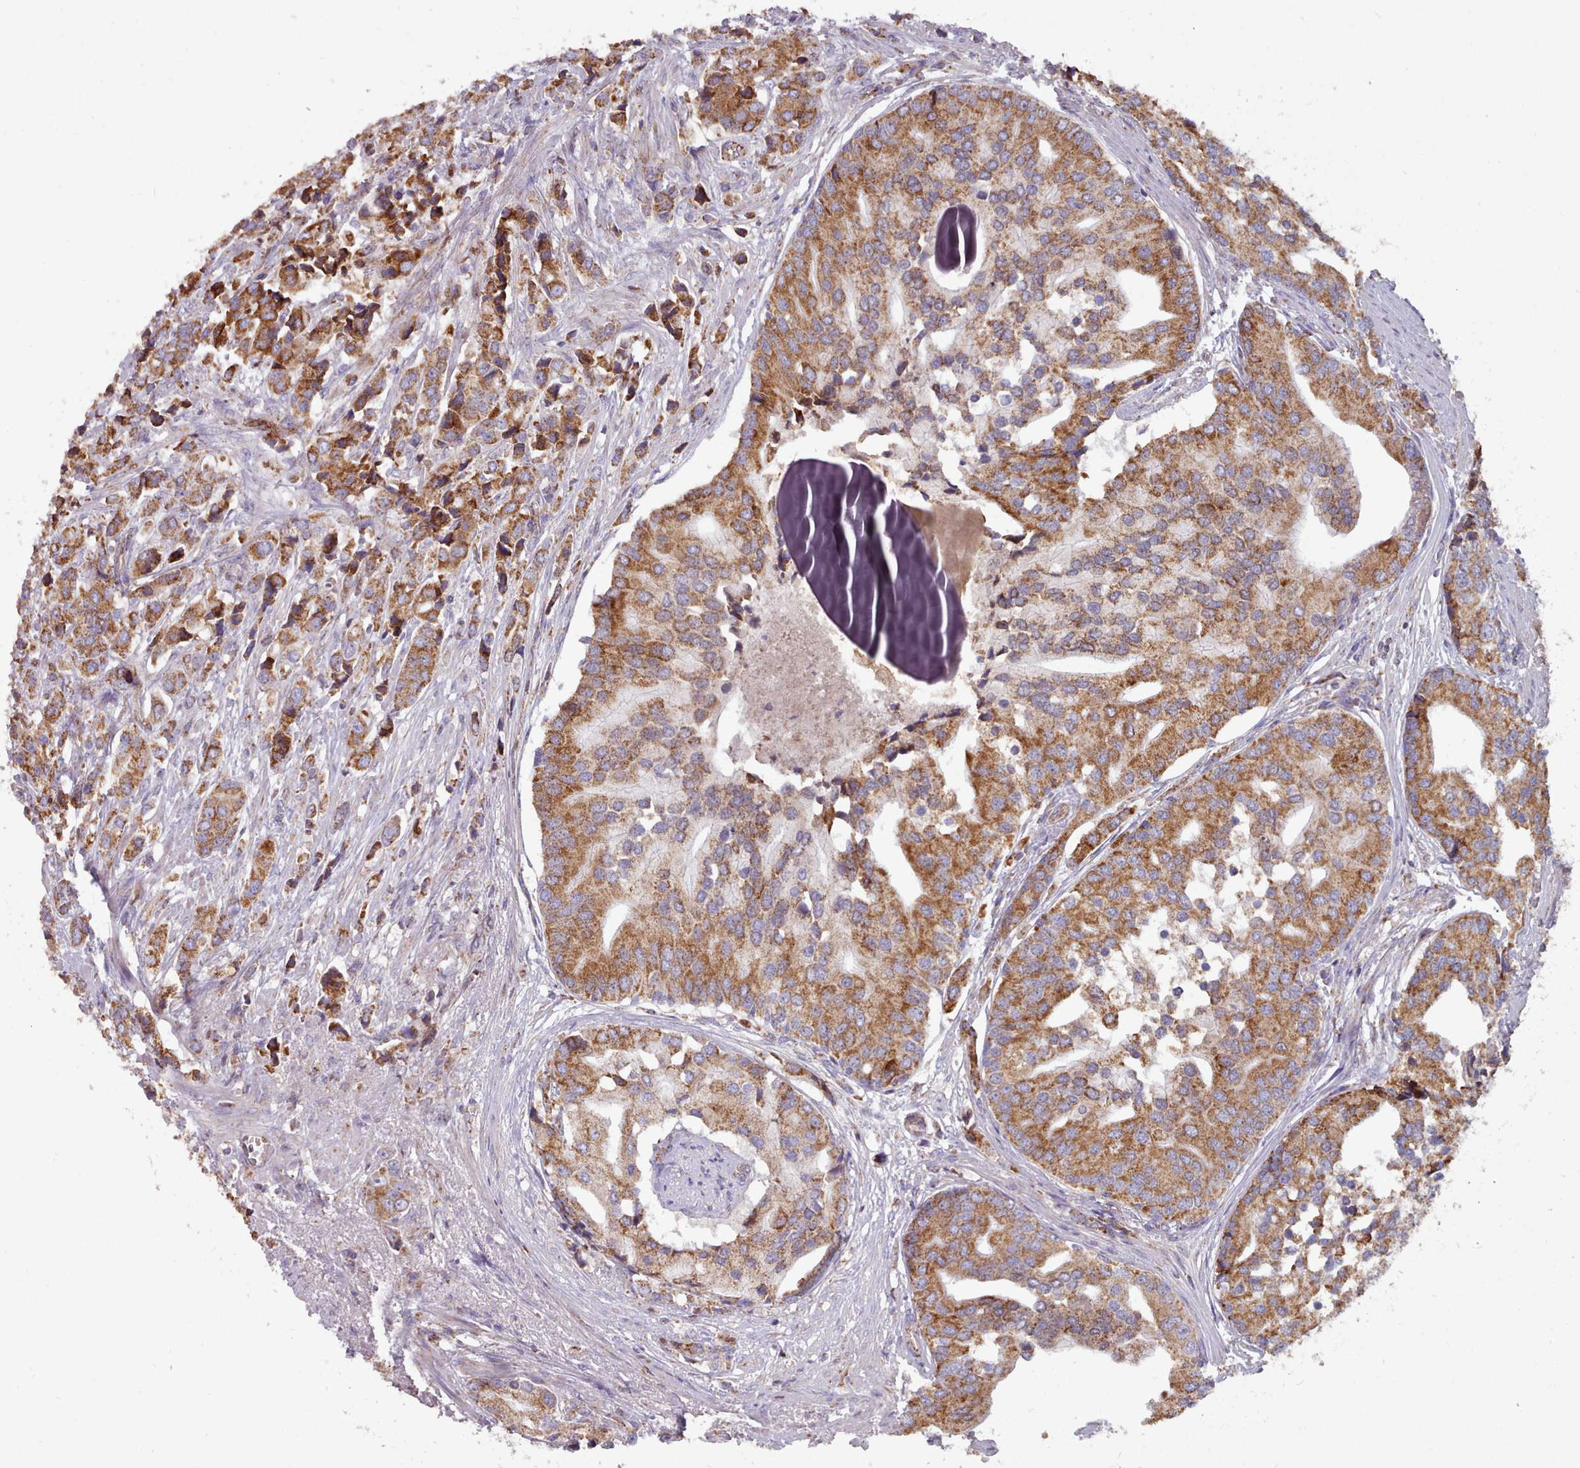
{"staining": {"intensity": "strong", "quantity": "<25%", "location": "cytoplasmic/membranous"}, "tissue": "prostate cancer", "cell_type": "Tumor cells", "image_type": "cancer", "snomed": [{"axis": "morphology", "description": "Adenocarcinoma, High grade"}, {"axis": "topography", "description": "Prostate"}], "caption": "Immunohistochemistry (IHC) (DAB) staining of human high-grade adenocarcinoma (prostate) displays strong cytoplasmic/membranous protein positivity in about <25% of tumor cells. Nuclei are stained in blue.", "gene": "HSDL2", "patient": {"sex": "male", "age": 62}}